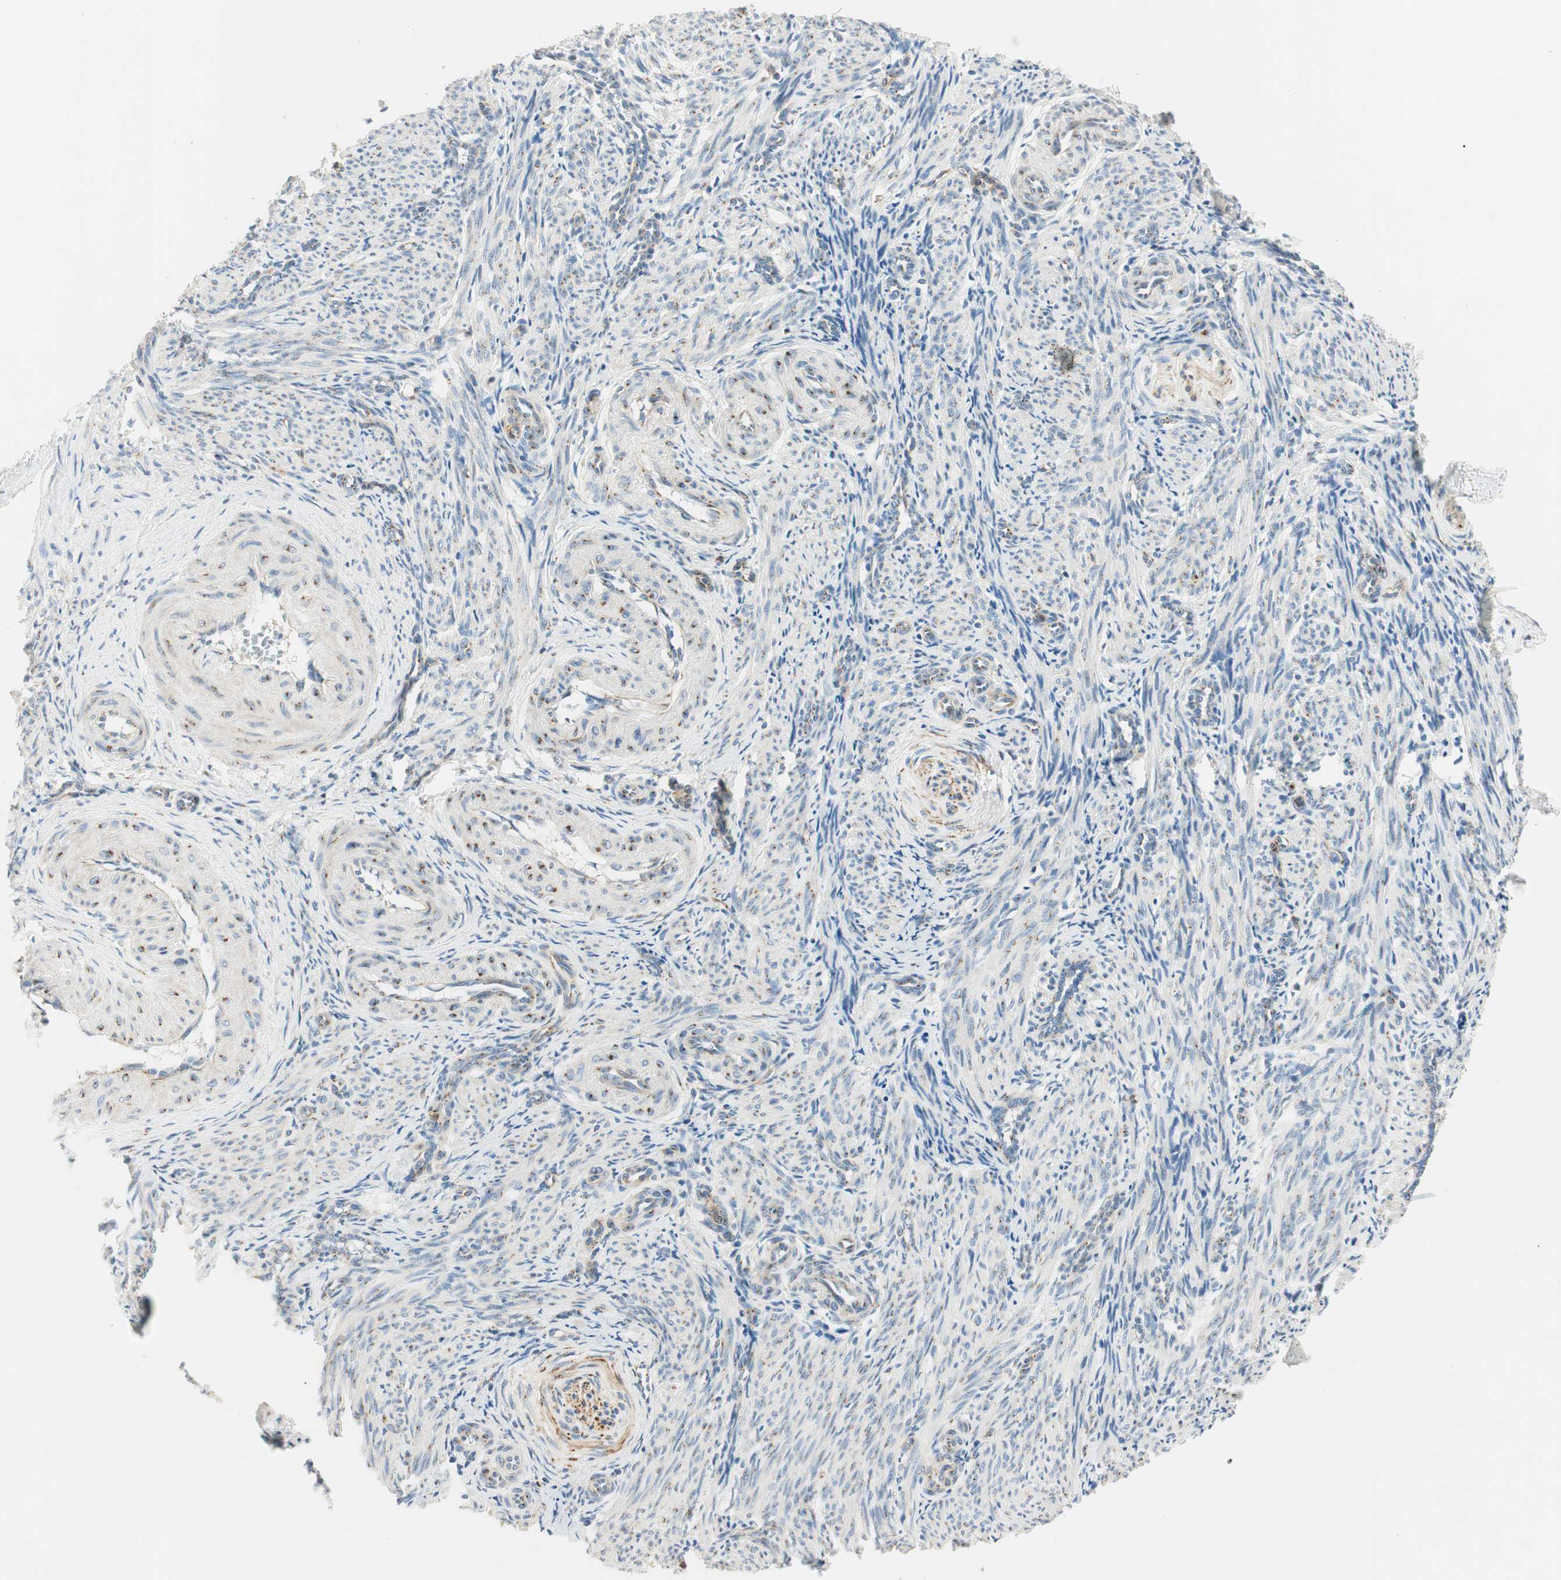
{"staining": {"intensity": "moderate", "quantity": "<25%", "location": "cytoplasmic/membranous"}, "tissue": "smooth muscle", "cell_type": "Smooth muscle cells", "image_type": "normal", "snomed": [{"axis": "morphology", "description": "Normal tissue, NOS"}, {"axis": "topography", "description": "Endometrium"}], "caption": "A brown stain labels moderate cytoplasmic/membranous staining of a protein in smooth muscle cells of normal smooth muscle. The staining was performed using DAB to visualize the protein expression in brown, while the nuclei were stained in blue with hematoxylin (Magnification: 20x).", "gene": "TMF1", "patient": {"sex": "female", "age": 33}}